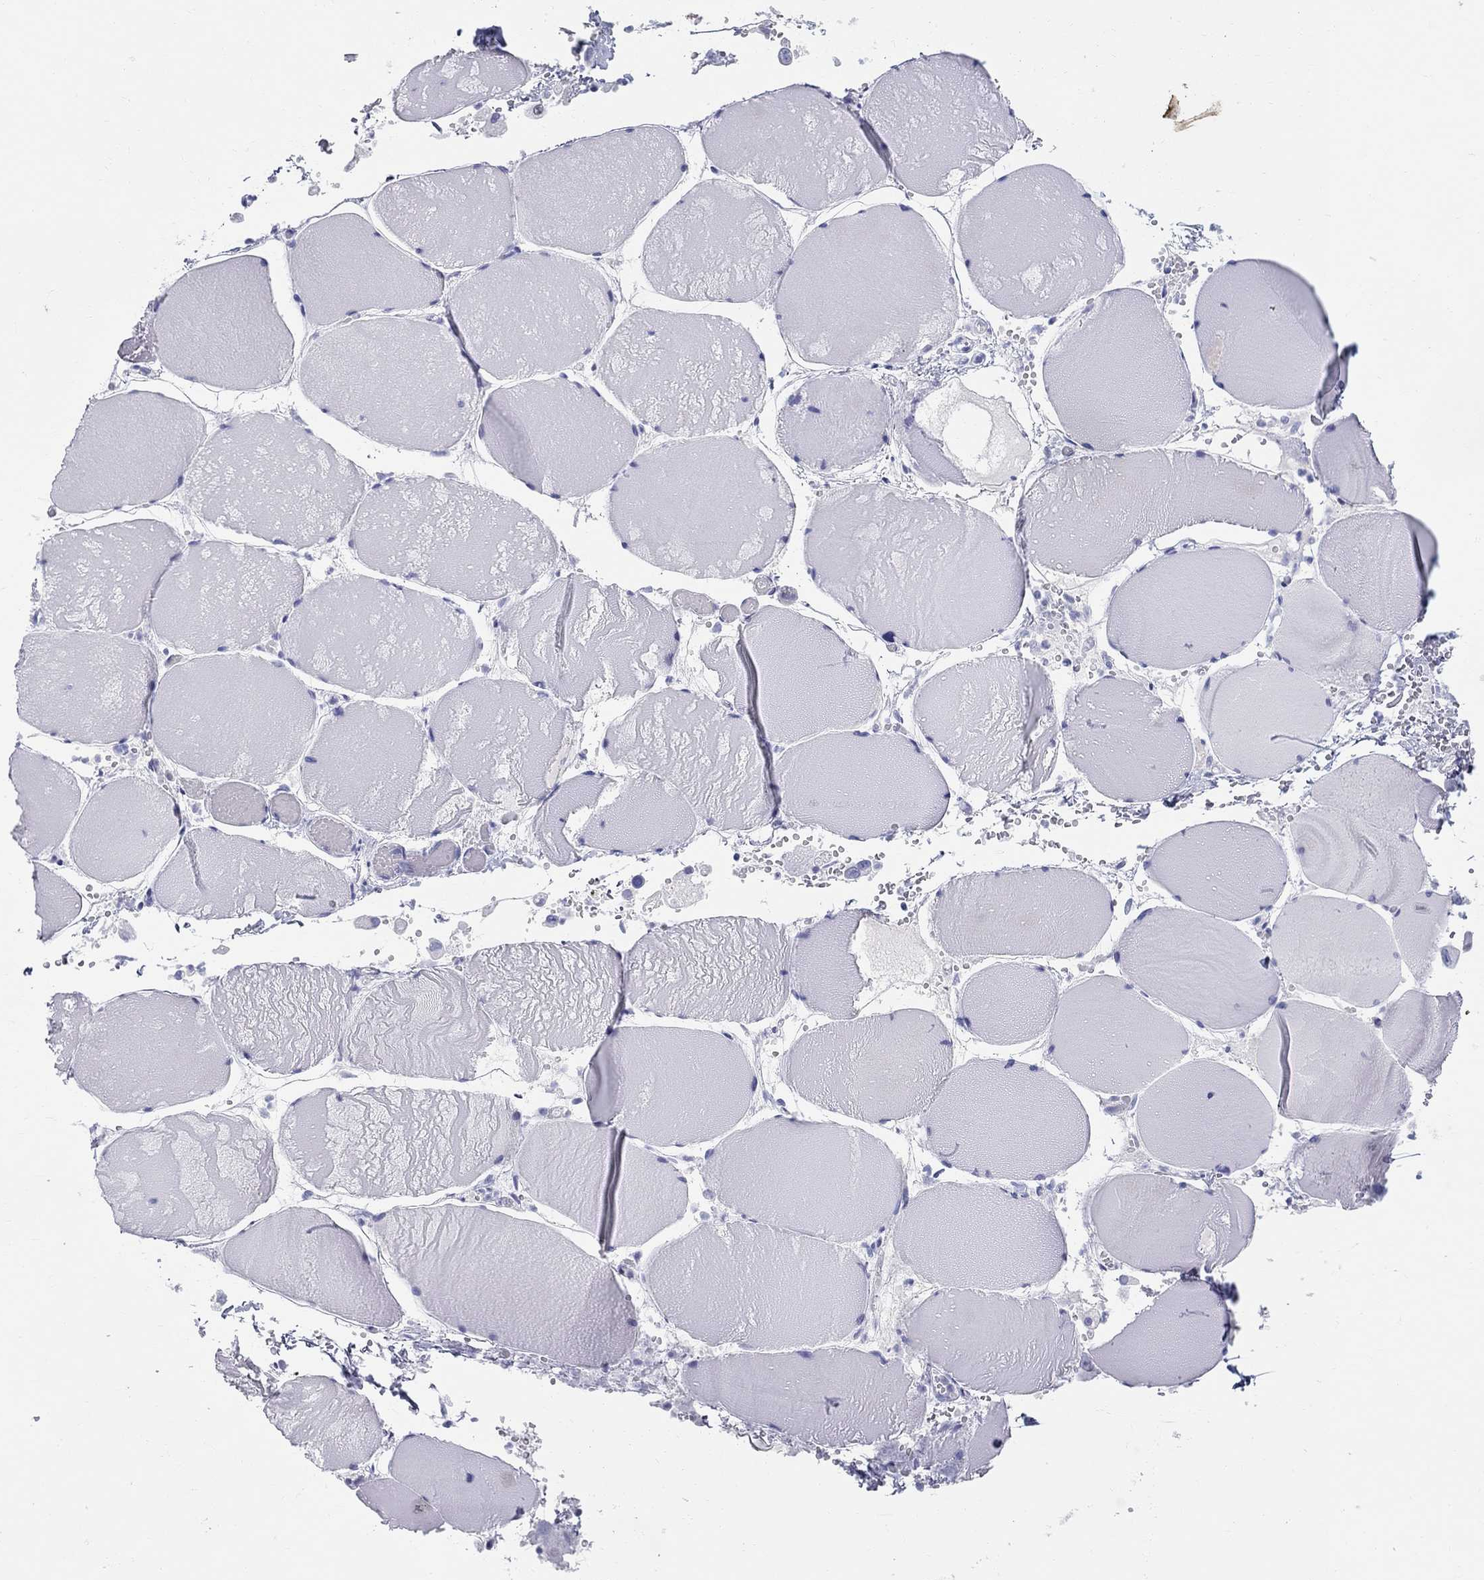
{"staining": {"intensity": "negative", "quantity": "none", "location": "none"}, "tissue": "skeletal muscle", "cell_type": "Myocytes", "image_type": "normal", "snomed": [{"axis": "morphology", "description": "Normal tissue, NOS"}, {"axis": "morphology", "description": "Malignant melanoma, Metastatic site"}, {"axis": "topography", "description": "Skeletal muscle"}], "caption": "An image of skeletal muscle stained for a protein reveals no brown staining in myocytes. (Immunohistochemistry, brightfield microscopy, high magnification).", "gene": "LAMP5", "patient": {"sex": "male", "age": 50}}